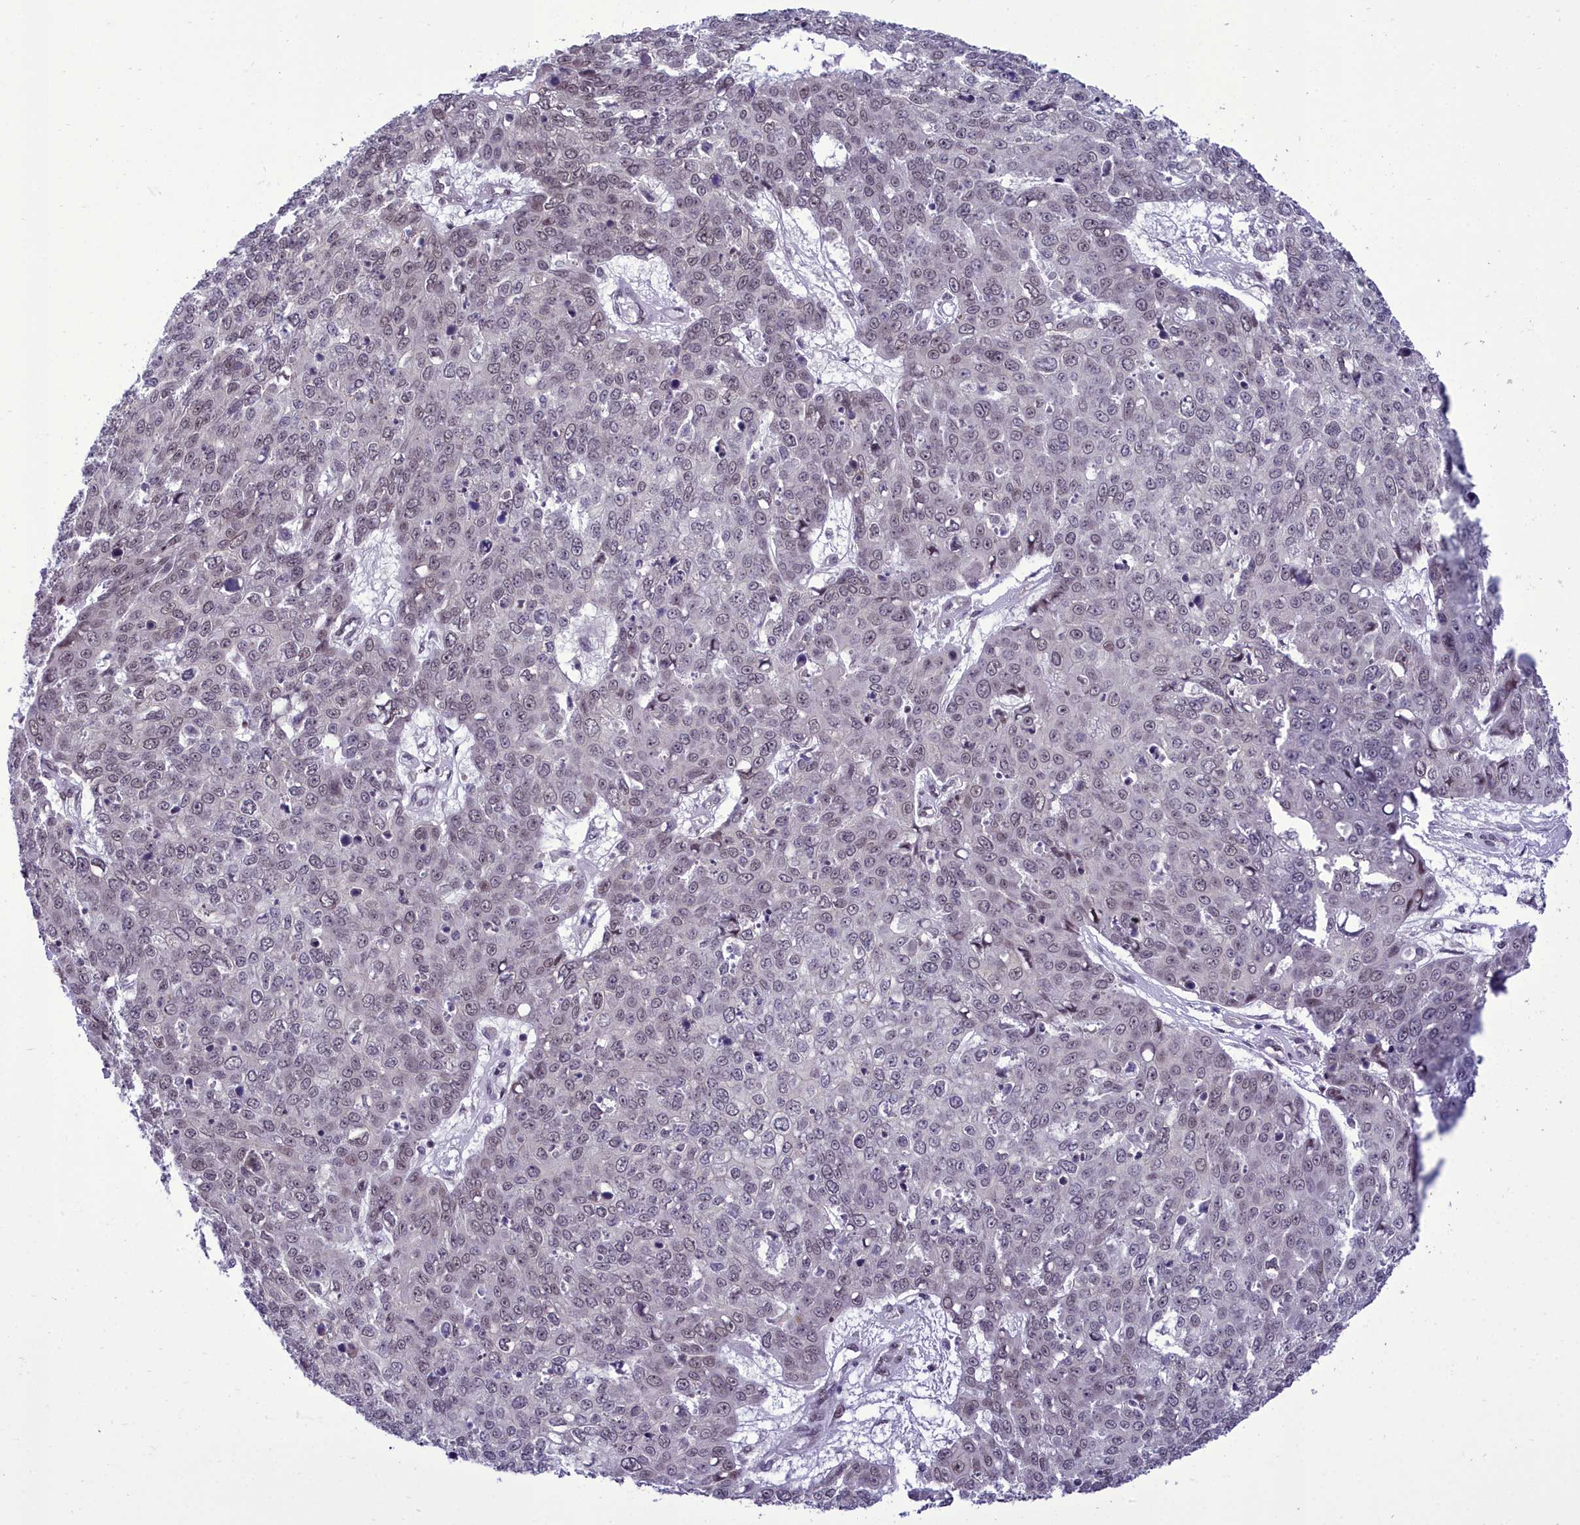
{"staining": {"intensity": "moderate", "quantity": "25%-75%", "location": "nuclear"}, "tissue": "skin cancer", "cell_type": "Tumor cells", "image_type": "cancer", "snomed": [{"axis": "morphology", "description": "Normal tissue, NOS"}, {"axis": "morphology", "description": "Squamous cell carcinoma, NOS"}, {"axis": "topography", "description": "Skin"}], "caption": "A histopathology image showing moderate nuclear positivity in about 25%-75% of tumor cells in skin squamous cell carcinoma, as visualized by brown immunohistochemical staining.", "gene": "CEACAM19", "patient": {"sex": "male", "age": 72}}